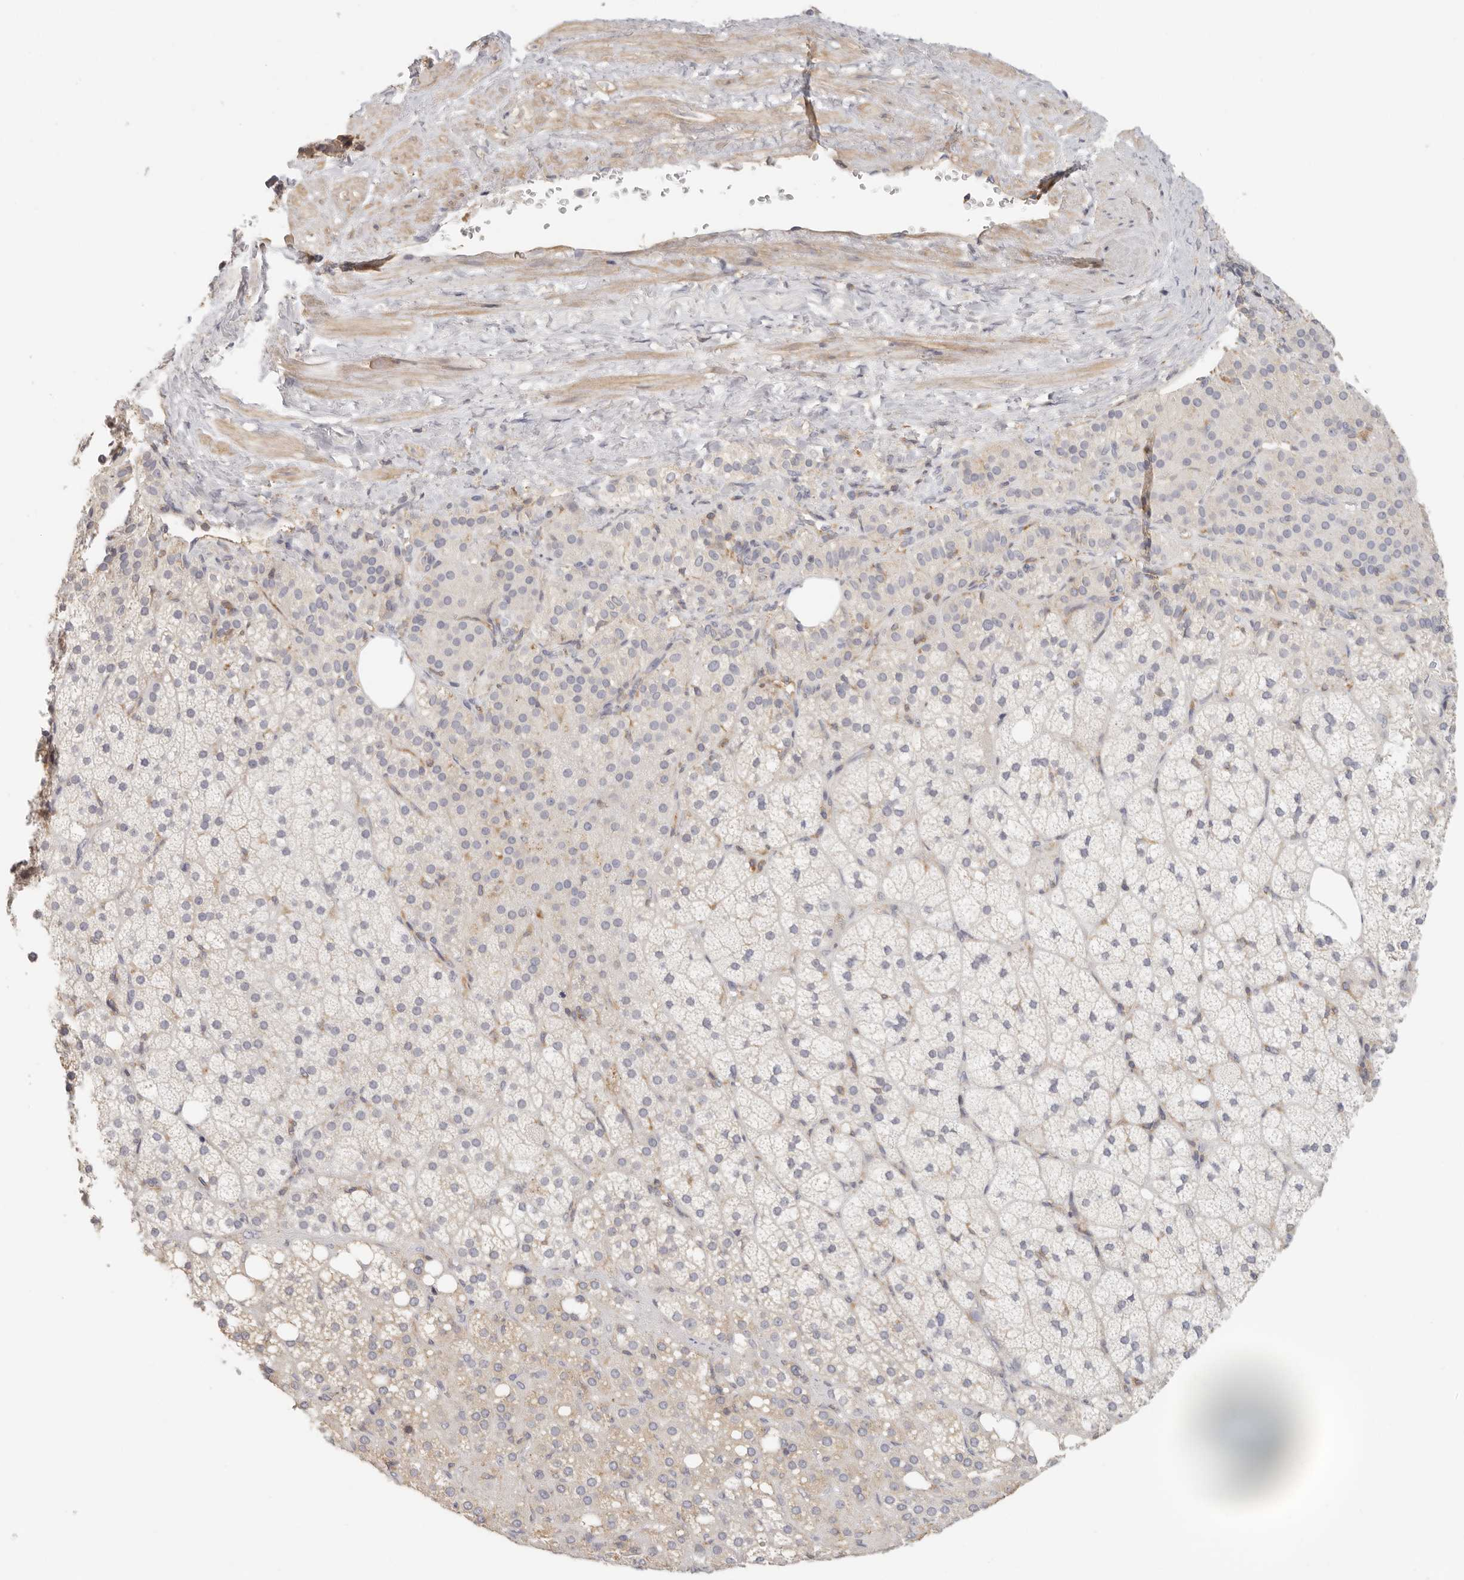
{"staining": {"intensity": "weak", "quantity": "<25%", "location": "cytoplasmic/membranous"}, "tissue": "adrenal gland", "cell_type": "Glandular cells", "image_type": "normal", "snomed": [{"axis": "morphology", "description": "Normal tissue, NOS"}, {"axis": "topography", "description": "Adrenal gland"}], "caption": "Immunohistochemical staining of unremarkable adrenal gland reveals no significant positivity in glandular cells. (Brightfield microscopy of DAB (3,3'-diaminobenzidine) immunohistochemistry (IHC) at high magnification).", "gene": "ANXA9", "patient": {"sex": "female", "age": 59}}